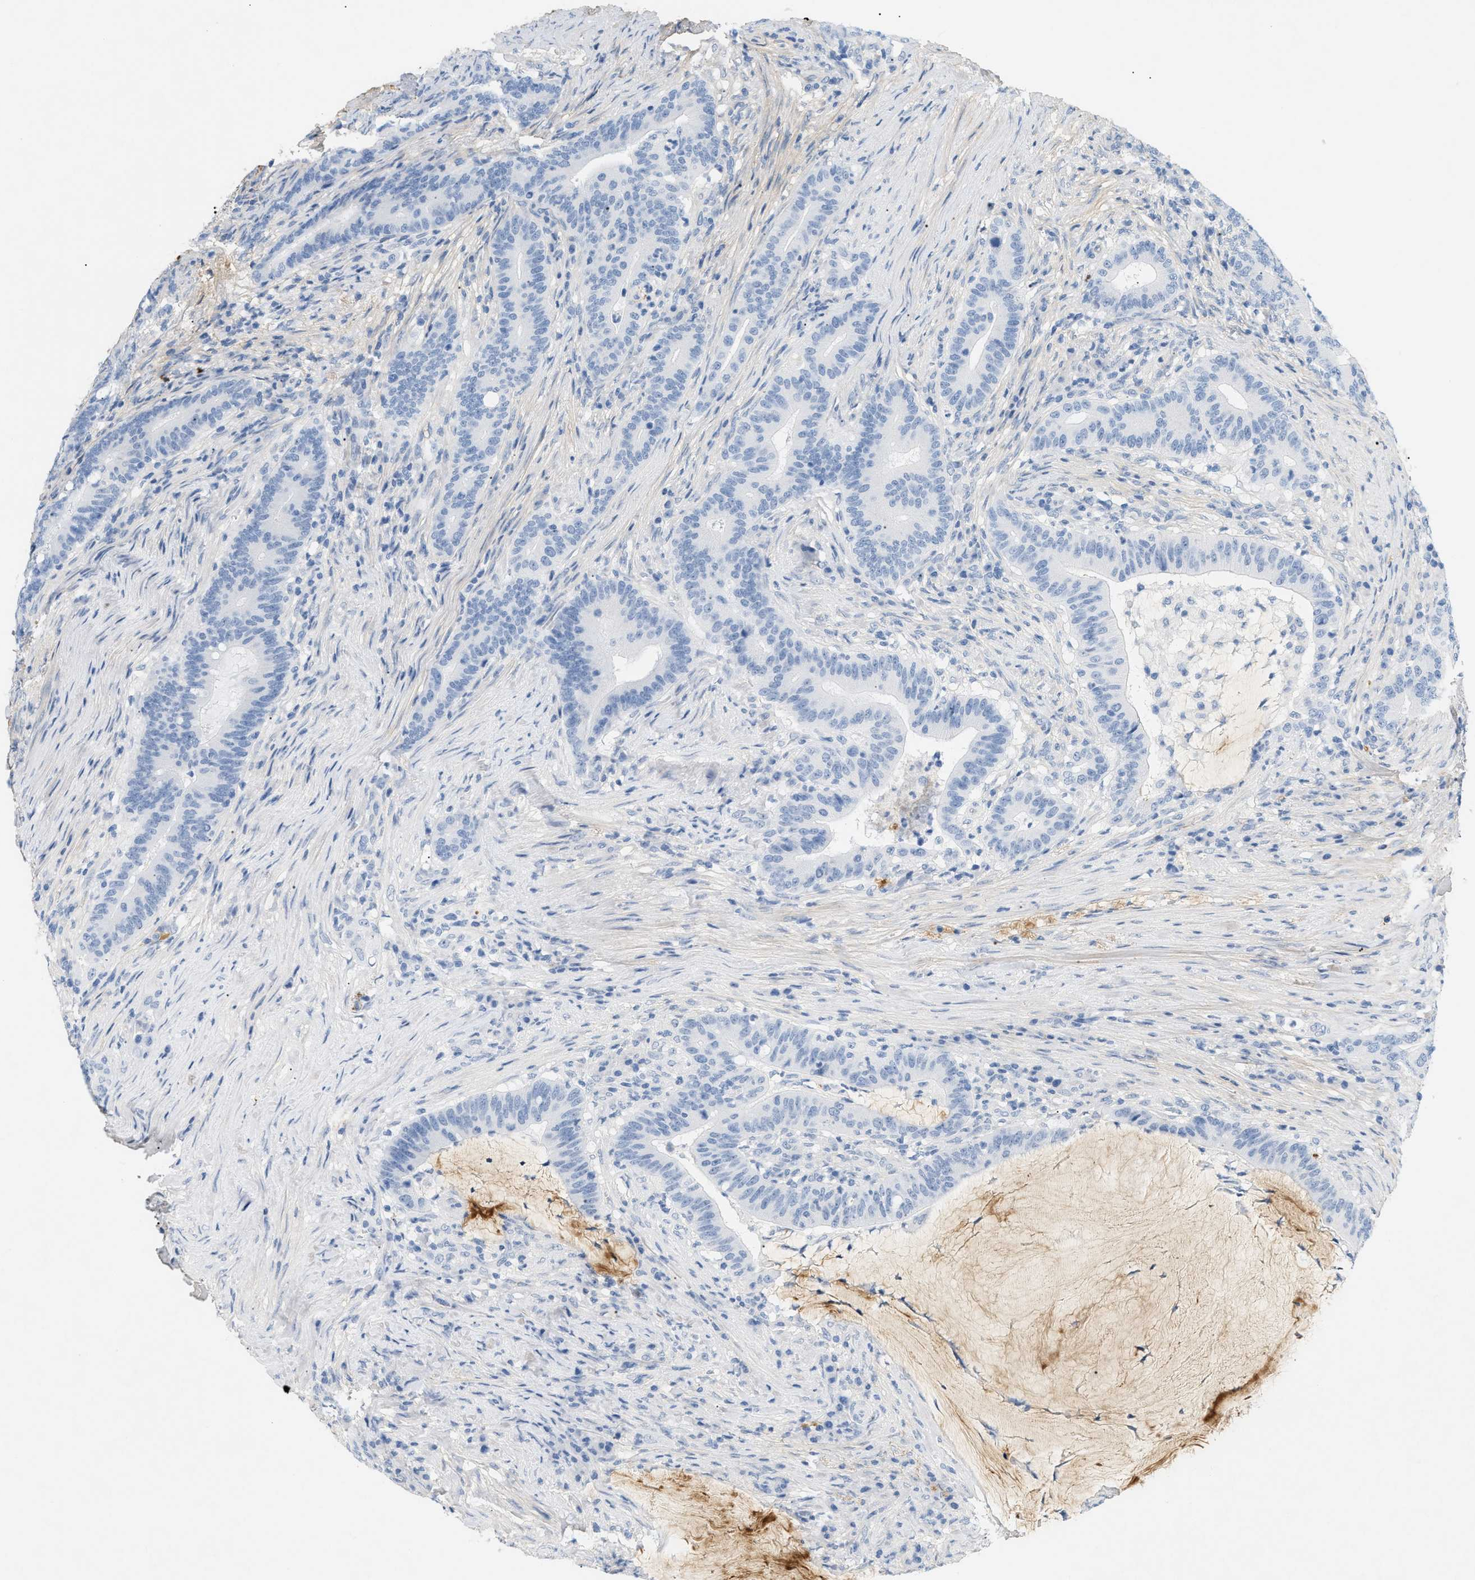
{"staining": {"intensity": "negative", "quantity": "none", "location": "none"}, "tissue": "colorectal cancer", "cell_type": "Tumor cells", "image_type": "cancer", "snomed": [{"axis": "morphology", "description": "Normal tissue, NOS"}, {"axis": "morphology", "description": "Adenocarcinoma, NOS"}, {"axis": "topography", "description": "Colon"}], "caption": "A histopathology image of human colorectal cancer (adenocarcinoma) is negative for staining in tumor cells. (Stains: DAB immunohistochemistry (IHC) with hematoxylin counter stain, Microscopy: brightfield microscopy at high magnification).", "gene": "CFH", "patient": {"sex": "female", "age": 66}}